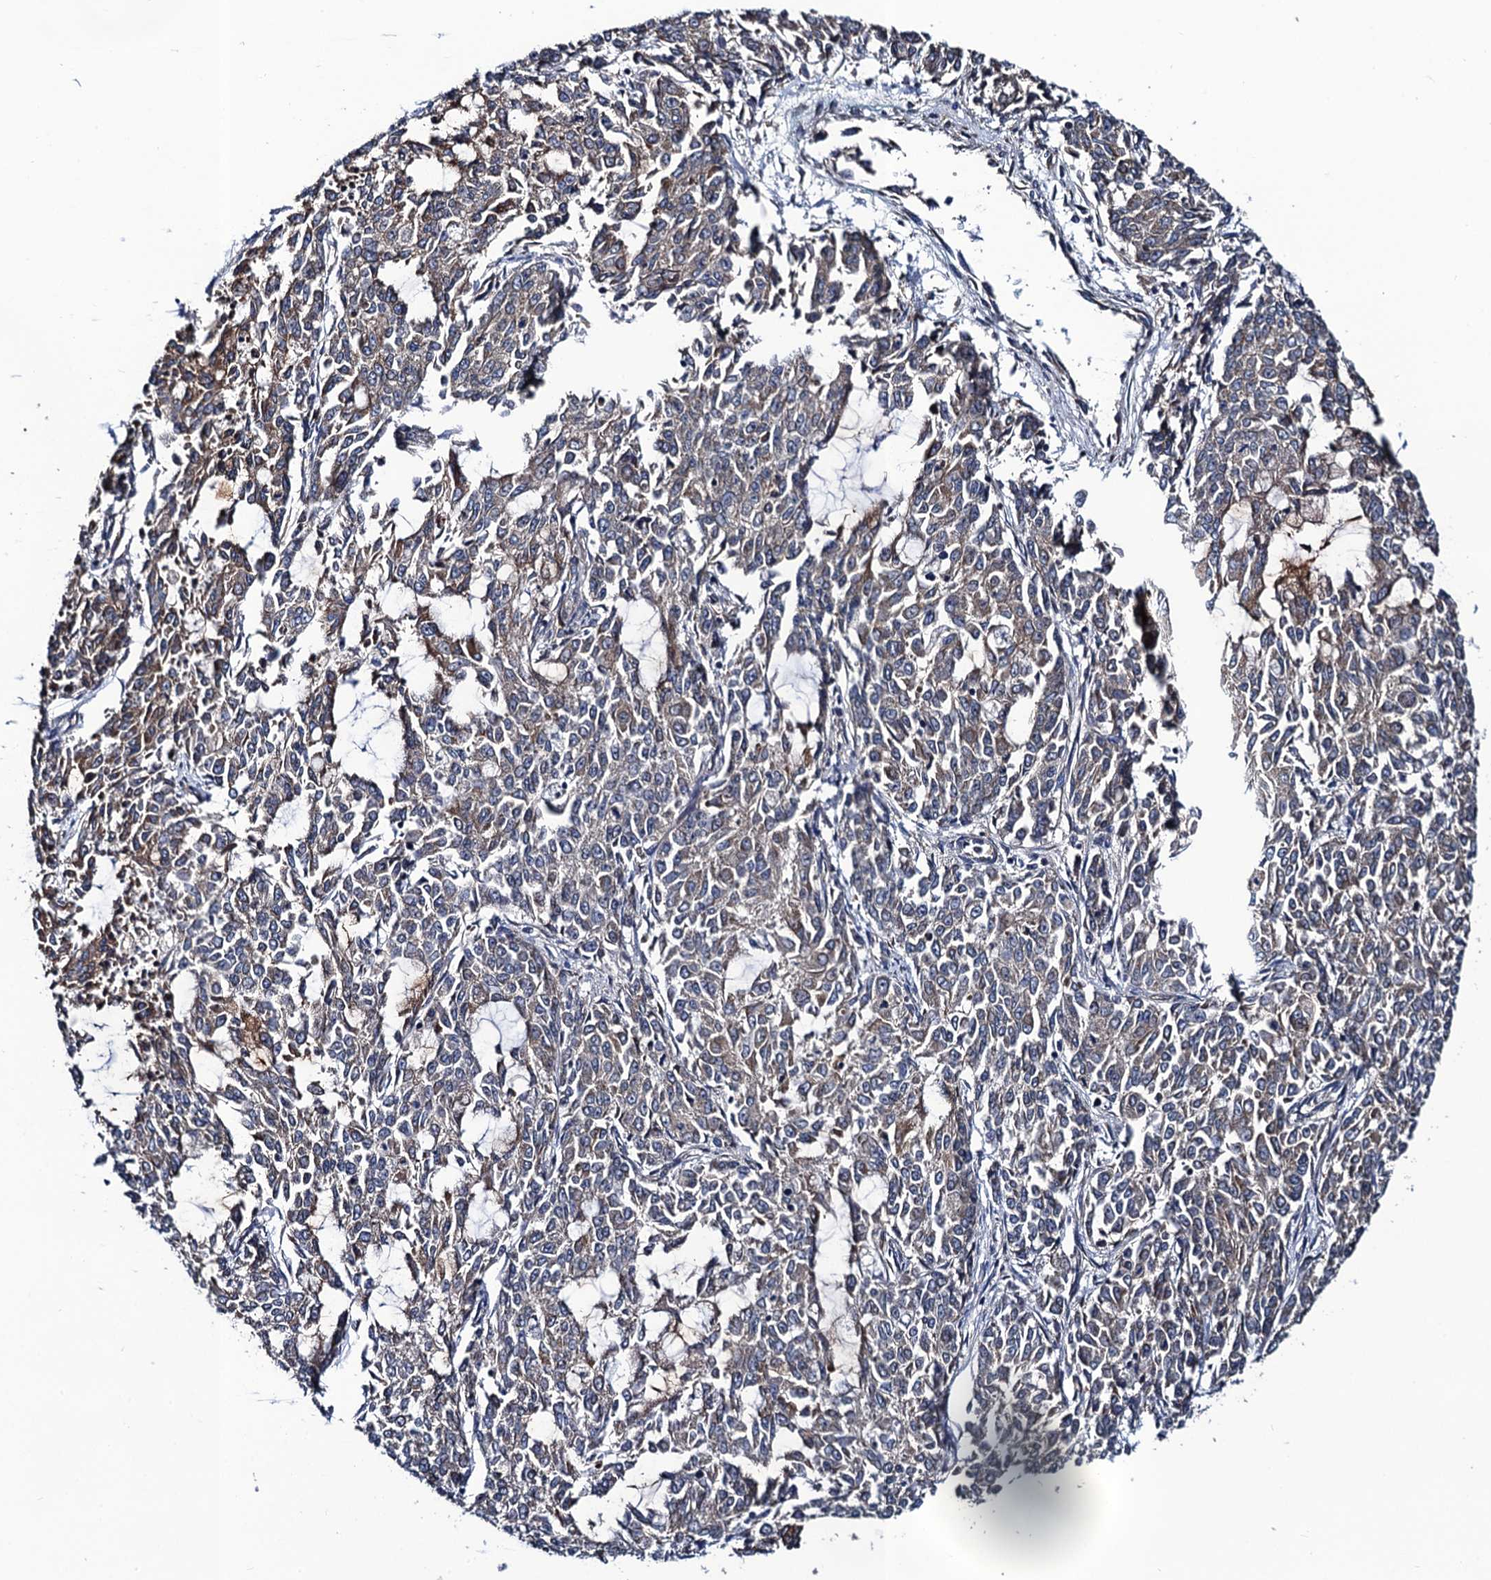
{"staining": {"intensity": "weak", "quantity": "25%-75%", "location": "cytoplasmic/membranous"}, "tissue": "endometrial cancer", "cell_type": "Tumor cells", "image_type": "cancer", "snomed": [{"axis": "morphology", "description": "Adenocarcinoma, NOS"}, {"axis": "topography", "description": "Endometrium"}], "caption": "Immunohistochemistry (DAB) staining of human endometrial adenocarcinoma reveals weak cytoplasmic/membranous protein positivity in about 25%-75% of tumor cells. The staining is performed using DAB (3,3'-diaminobenzidine) brown chromogen to label protein expression. The nuclei are counter-stained blue using hematoxylin.", "gene": "PGLS", "patient": {"sex": "female", "age": 50}}